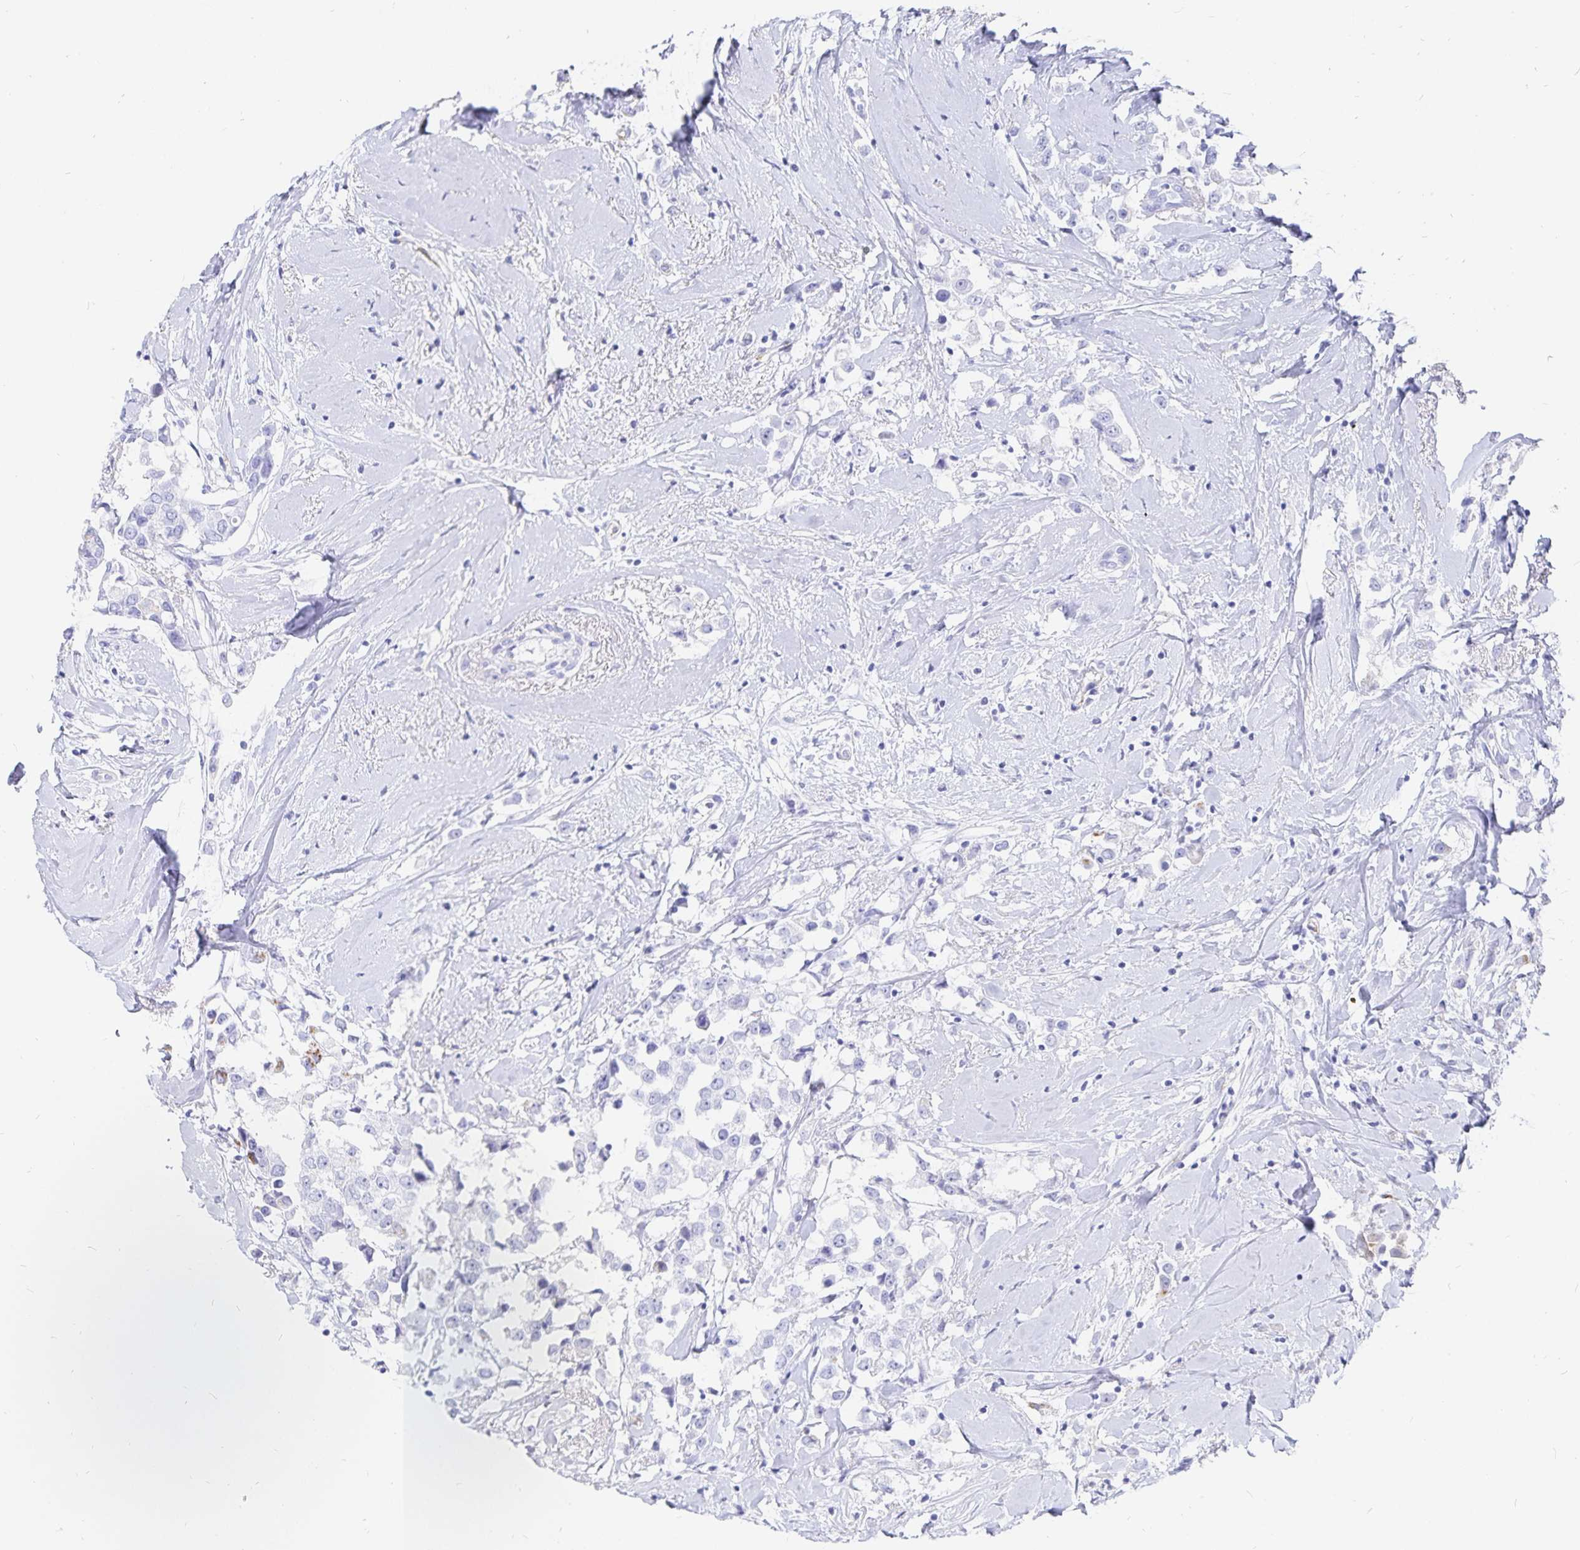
{"staining": {"intensity": "negative", "quantity": "none", "location": "none"}, "tissue": "breast cancer", "cell_type": "Tumor cells", "image_type": "cancer", "snomed": [{"axis": "morphology", "description": "Duct carcinoma"}, {"axis": "topography", "description": "Breast"}], "caption": "The immunohistochemistry (IHC) micrograph has no significant staining in tumor cells of breast cancer tissue.", "gene": "INSL5", "patient": {"sex": "female", "age": 61}}